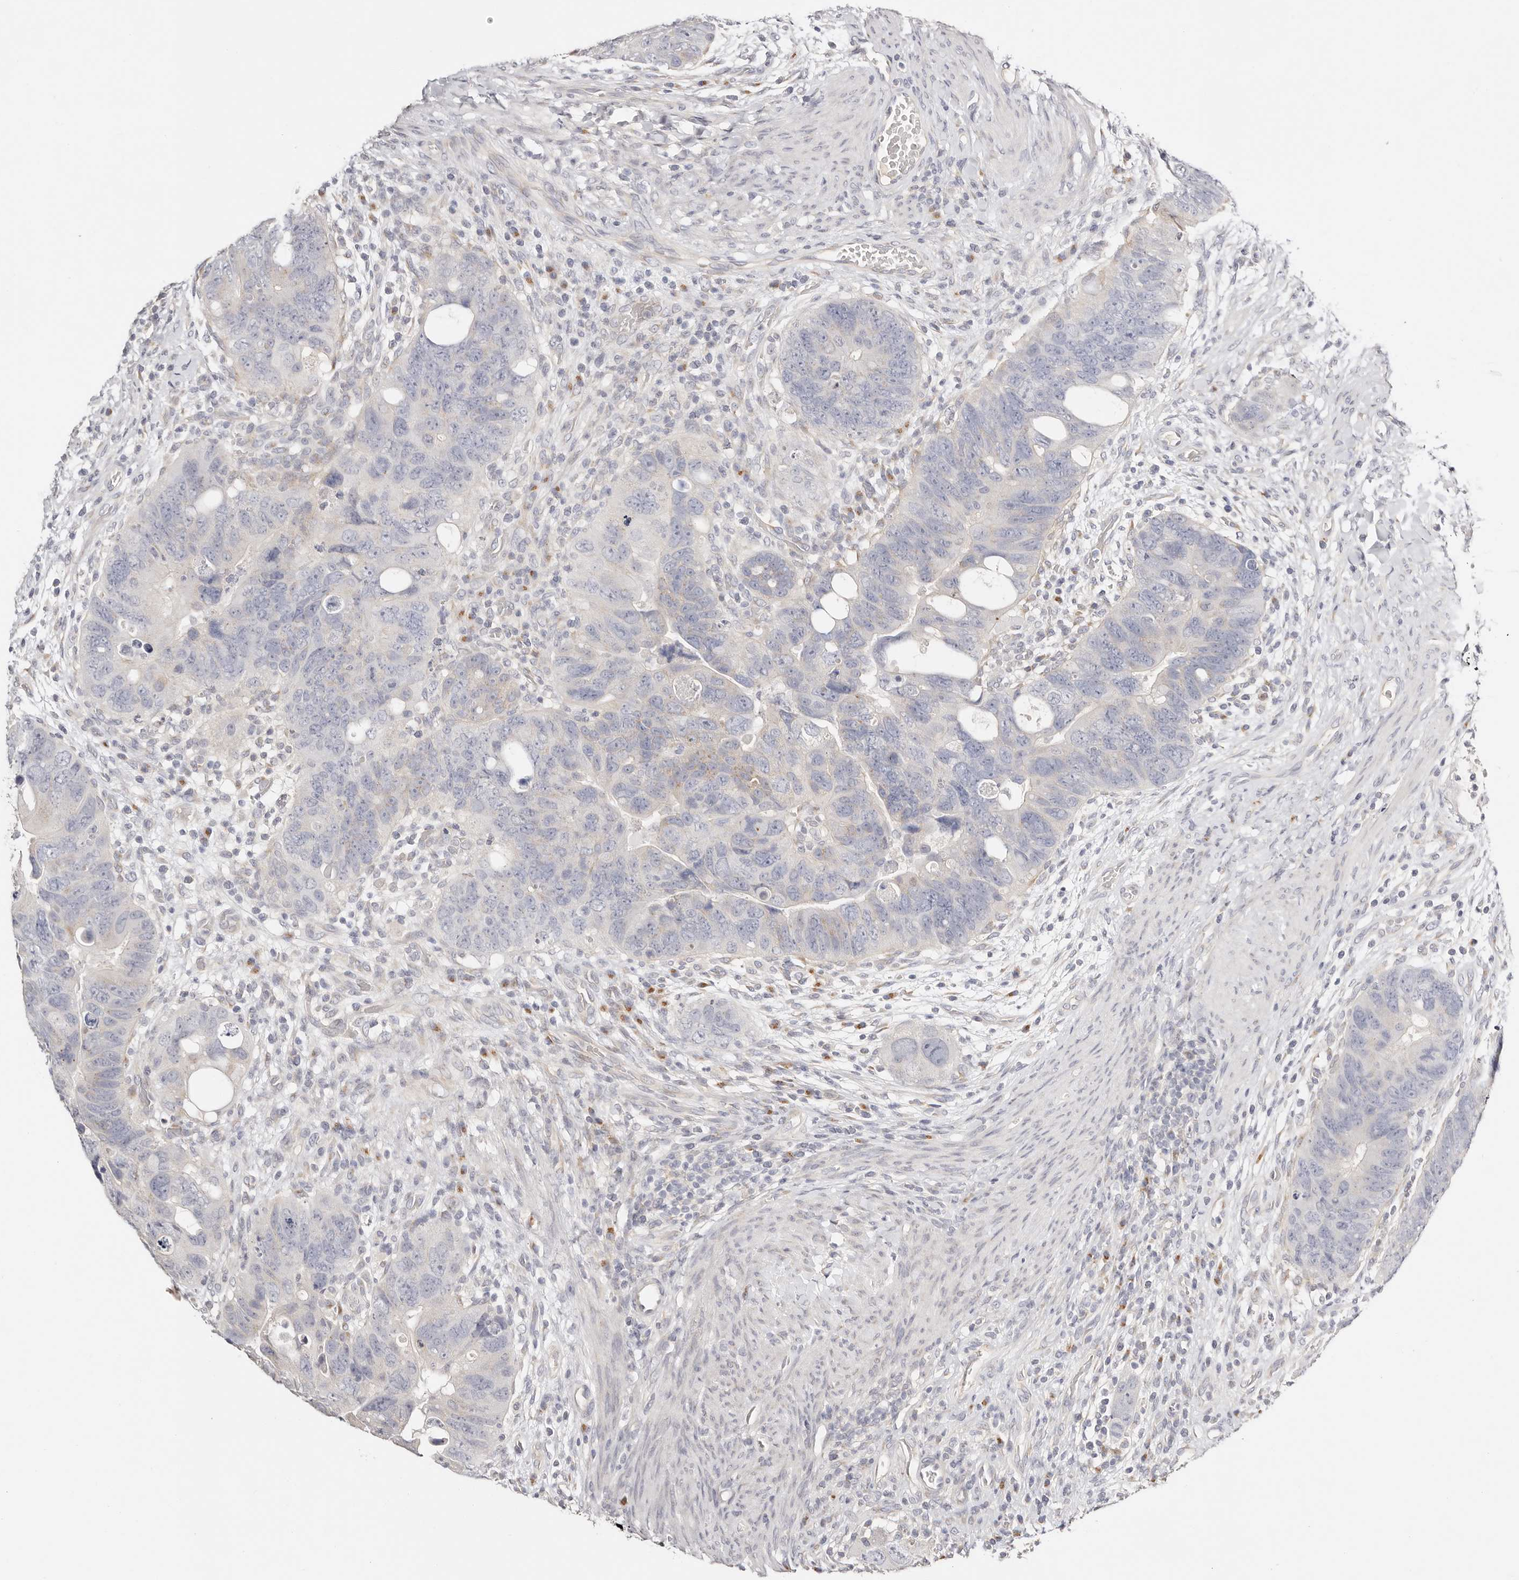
{"staining": {"intensity": "weak", "quantity": "<25%", "location": "cytoplasmic/membranous"}, "tissue": "colorectal cancer", "cell_type": "Tumor cells", "image_type": "cancer", "snomed": [{"axis": "morphology", "description": "Adenocarcinoma, NOS"}, {"axis": "topography", "description": "Rectum"}], "caption": "Immunohistochemistry image of neoplastic tissue: adenocarcinoma (colorectal) stained with DAB displays no significant protein staining in tumor cells. (DAB (3,3'-diaminobenzidine) IHC visualized using brightfield microscopy, high magnification).", "gene": "DNASE1", "patient": {"sex": "male", "age": 59}}